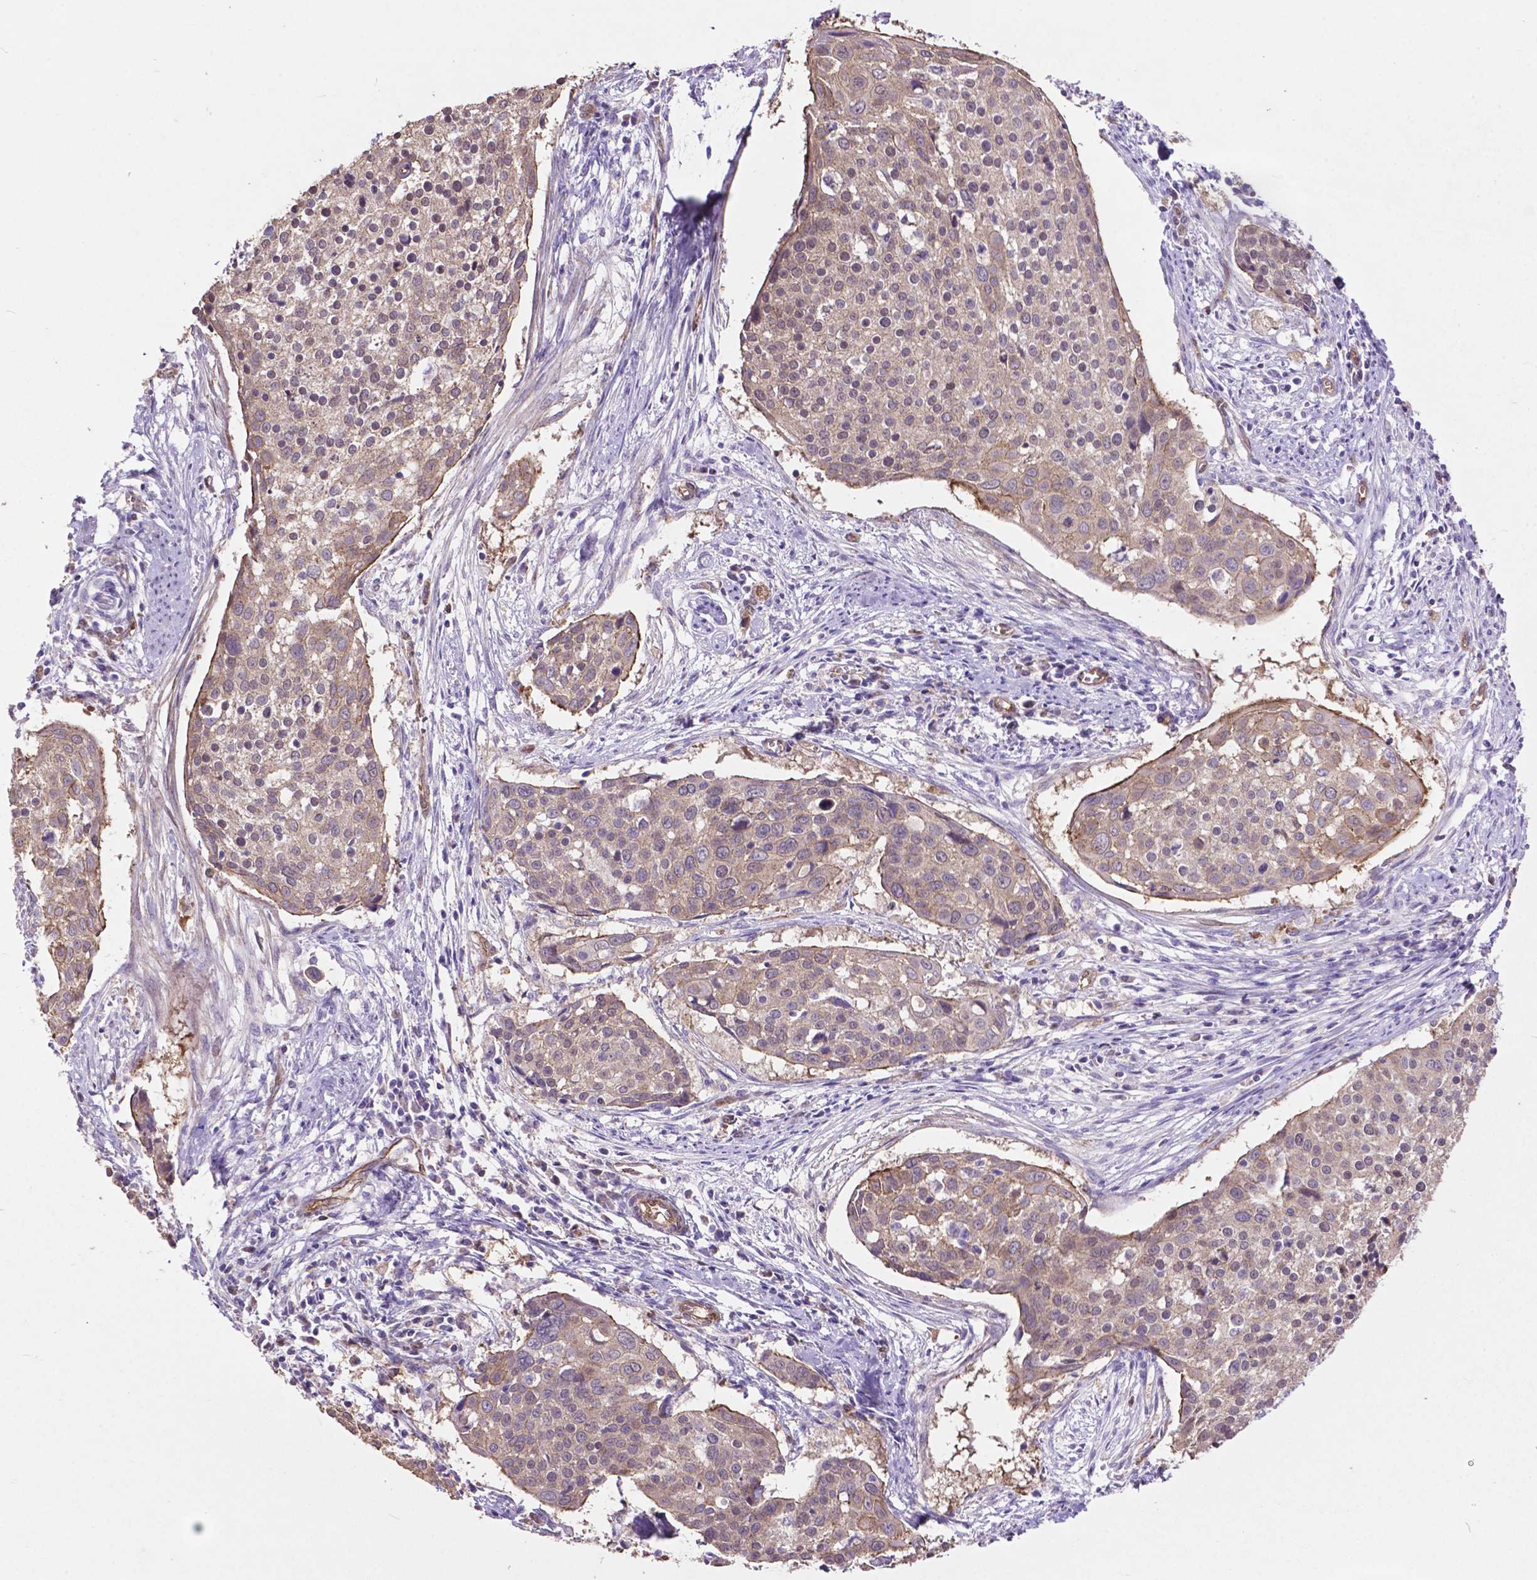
{"staining": {"intensity": "weak", "quantity": "25%-75%", "location": "cytoplasmic/membranous"}, "tissue": "cervical cancer", "cell_type": "Tumor cells", "image_type": "cancer", "snomed": [{"axis": "morphology", "description": "Squamous cell carcinoma, NOS"}, {"axis": "topography", "description": "Cervix"}], "caption": "Tumor cells reveal weak cytoplasmic/membranous staining in about 25%-75% of cells in cervical cancer (squamous cell carcinoma).", "gene": "PDLIM1", "patient": {"sex": "female", "age": 39}}